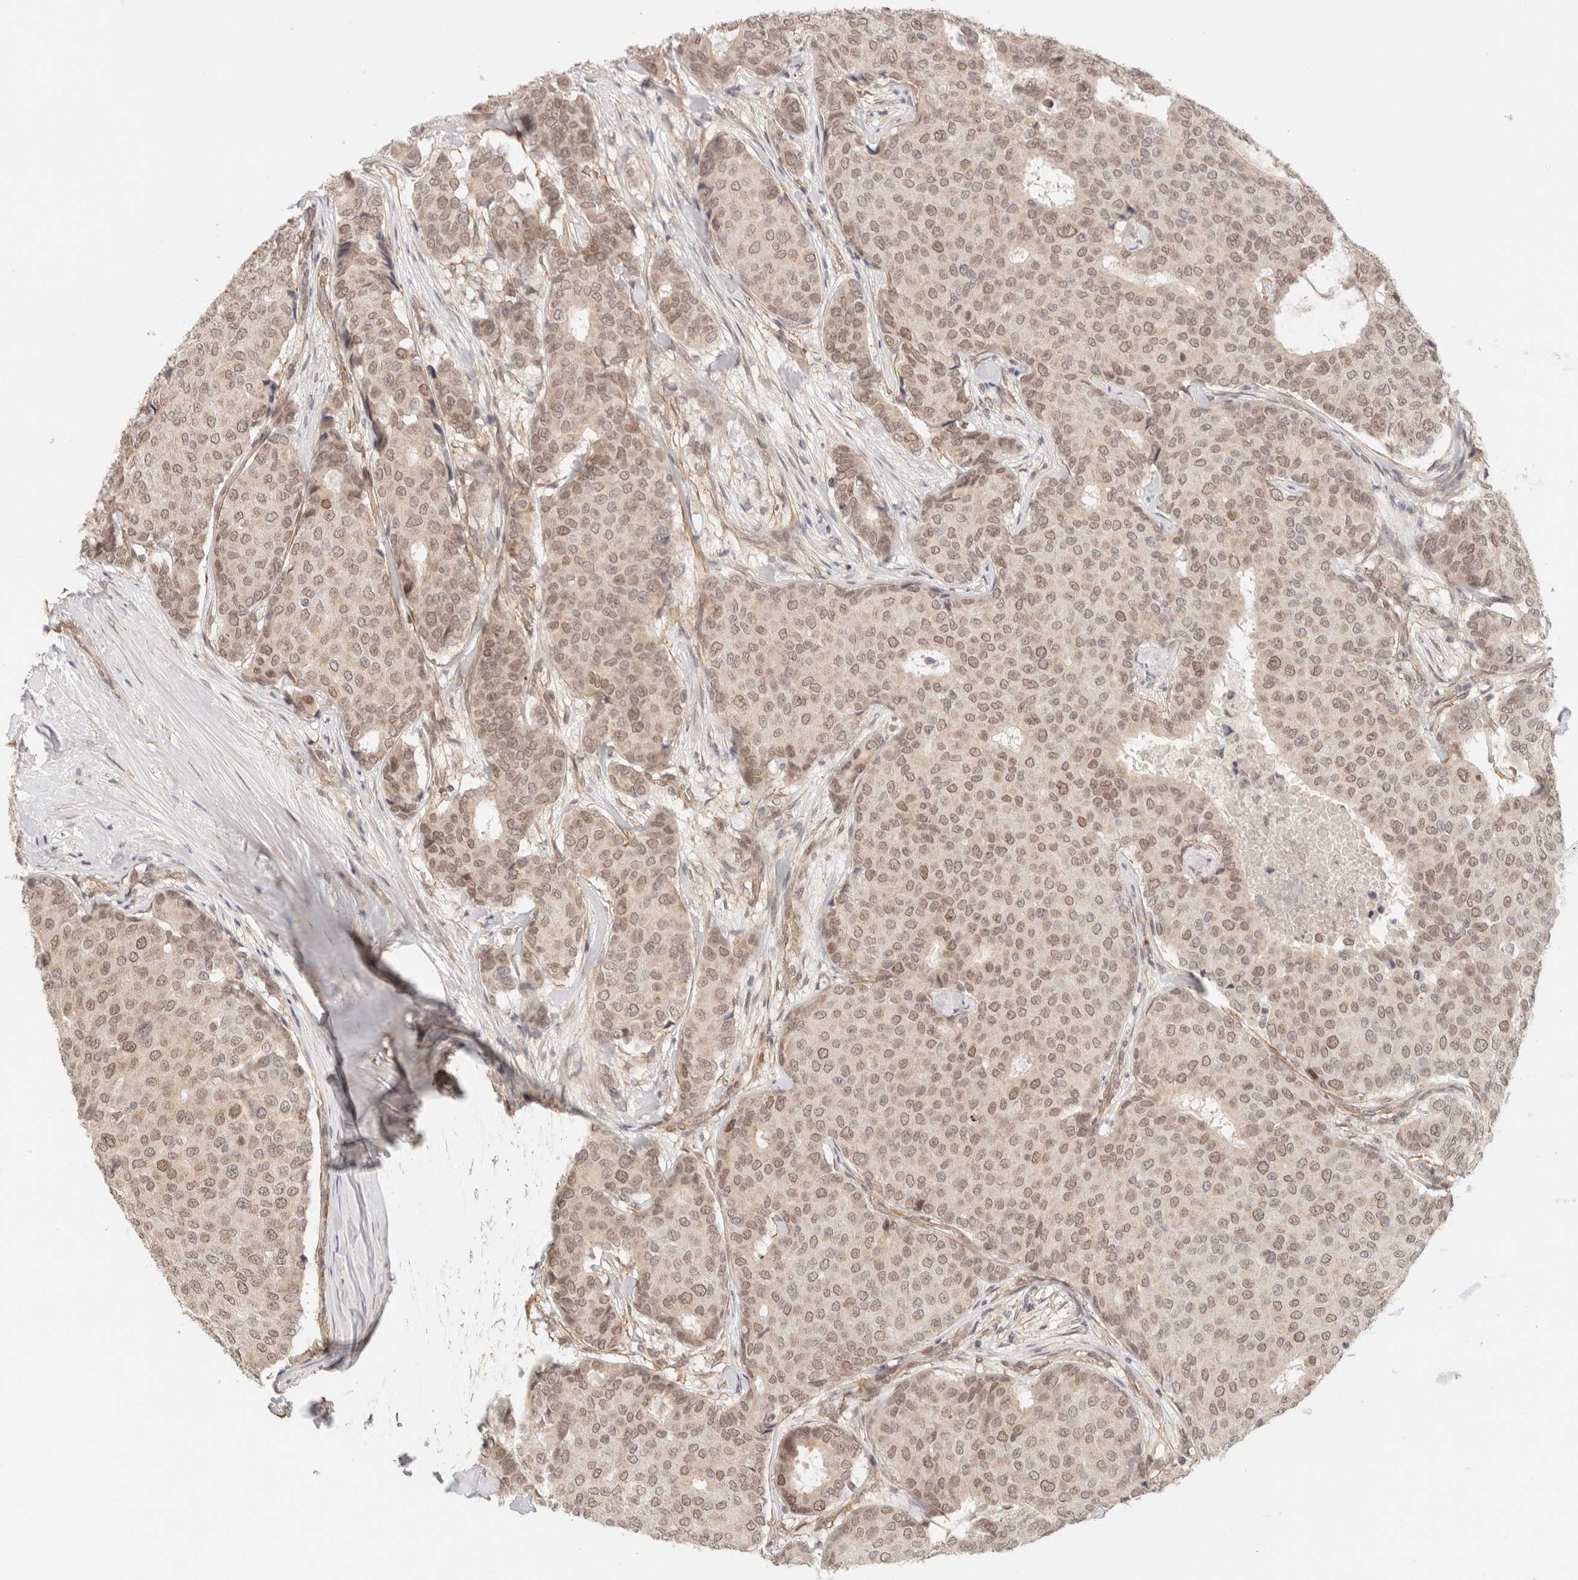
{"staining": {"intensity": "moderate", "quantity": ">75%", "location": "nuclear"}, "tissue": "breast cancer", "cell_type": "Tumor cells", "image_type": "cancer", "snomed": [{"axis": "morphology", "description": "Duct carcinoma"}, {"axis": "topography", "description": "Breast"}], "caption": "Immunohistochemistry (IHC) of human breast intraductal carcinoma displays medium levels of moderate nuclear staining in approximately >75% of tumor cells.", "gene": "BRPF3", "patient": {"sex": "female", "age": 75}}